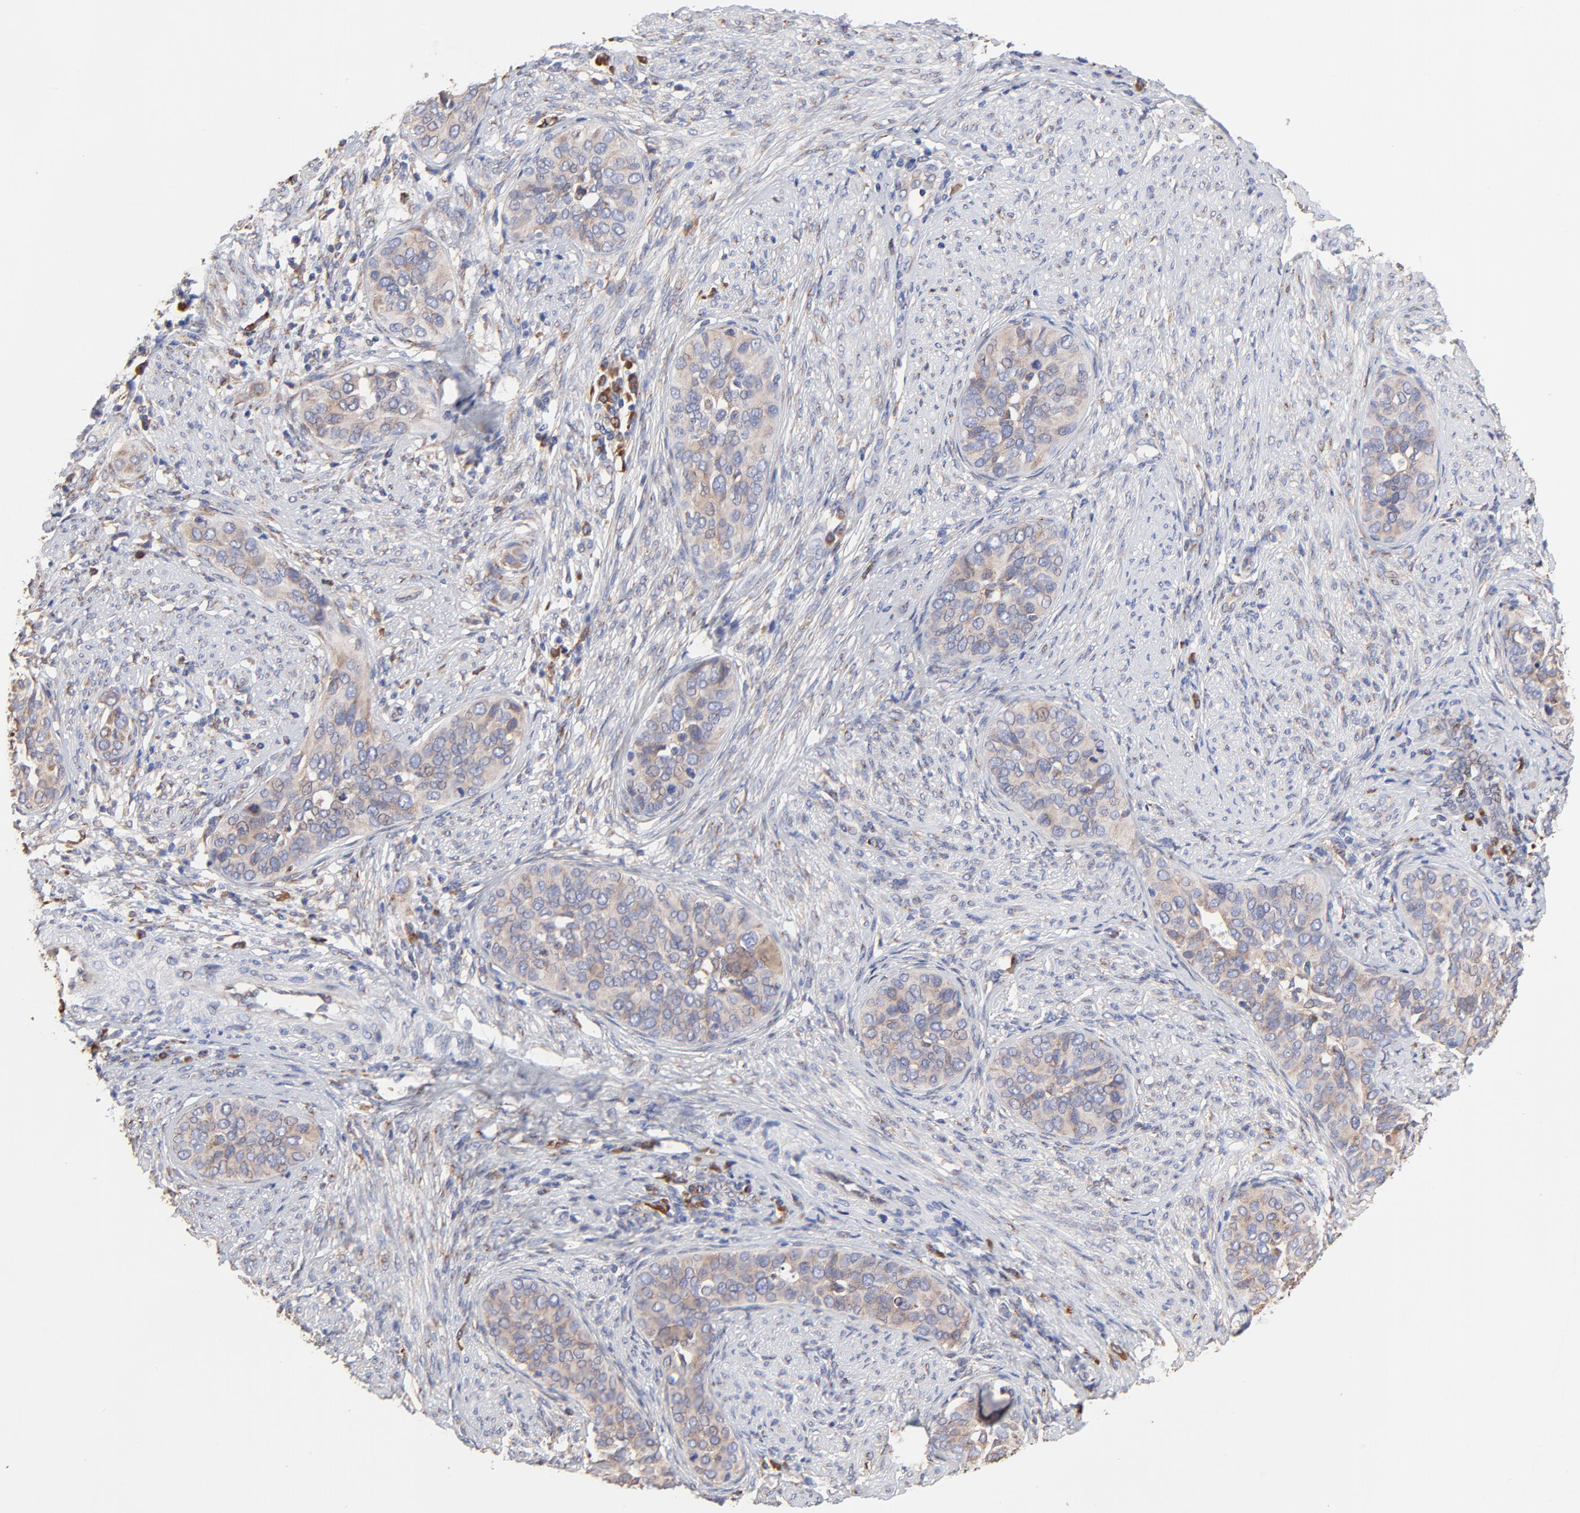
{"staining": {"intensity": "weak", "quantity": ">75%", "location": "cytoplasmic/membranous"}, "tissue": "cervical cancer", "cell_type": "Tumor cells", "image_type": "cancer", "snomed": [{"axis": "morphology", "description": "Squamous cell carcinoma, NOS"}, {"axis": "topography", "description": "Cervix"}], "caption": "A low amount of weak cytoplasmic/membranous staining is identified in approximately >75% of tumor cells in squamous cell carcinoma (cervical) tissue.", "gene": "LMAN1", "patient": {"sex": "female", "age": 31}}